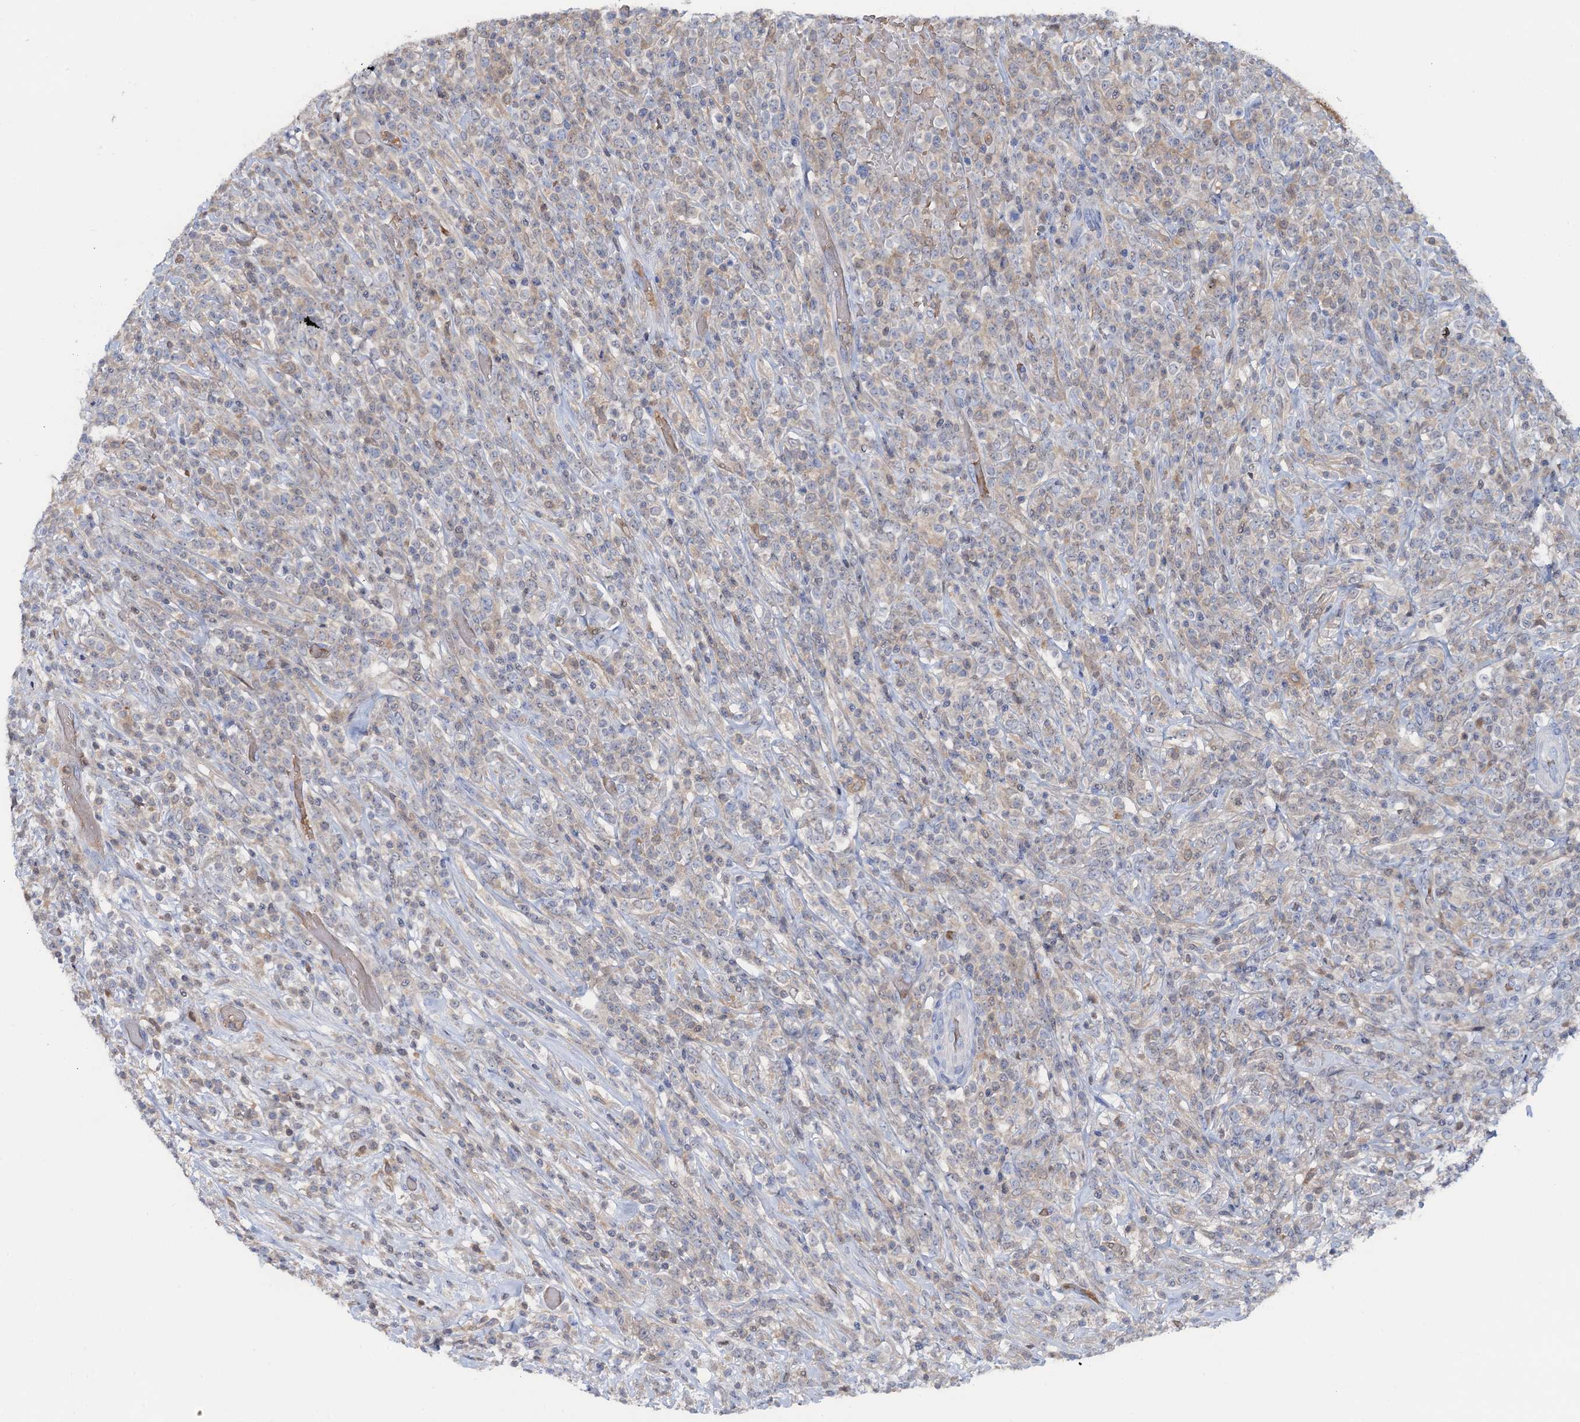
{"staining": {"intensity": "weak", "quantity": "<25%", "location": "cytoplasmic/membranous"}, "tissue": "lymphoma", "cell_type": "Tumor cells", "image_type": "cancer", "snomed": [{"axis": "morphology", "description": "Malignant lymphoma, non-Hodgkin's type, High grade"}, {"axis": "topography", "description": "Colon"}], "caption": "Immunohistochemistry of human lymphoma displays no expression in tumor cells.", "gene": "FAH", "patient": {"sex": "female", "age": 53}}